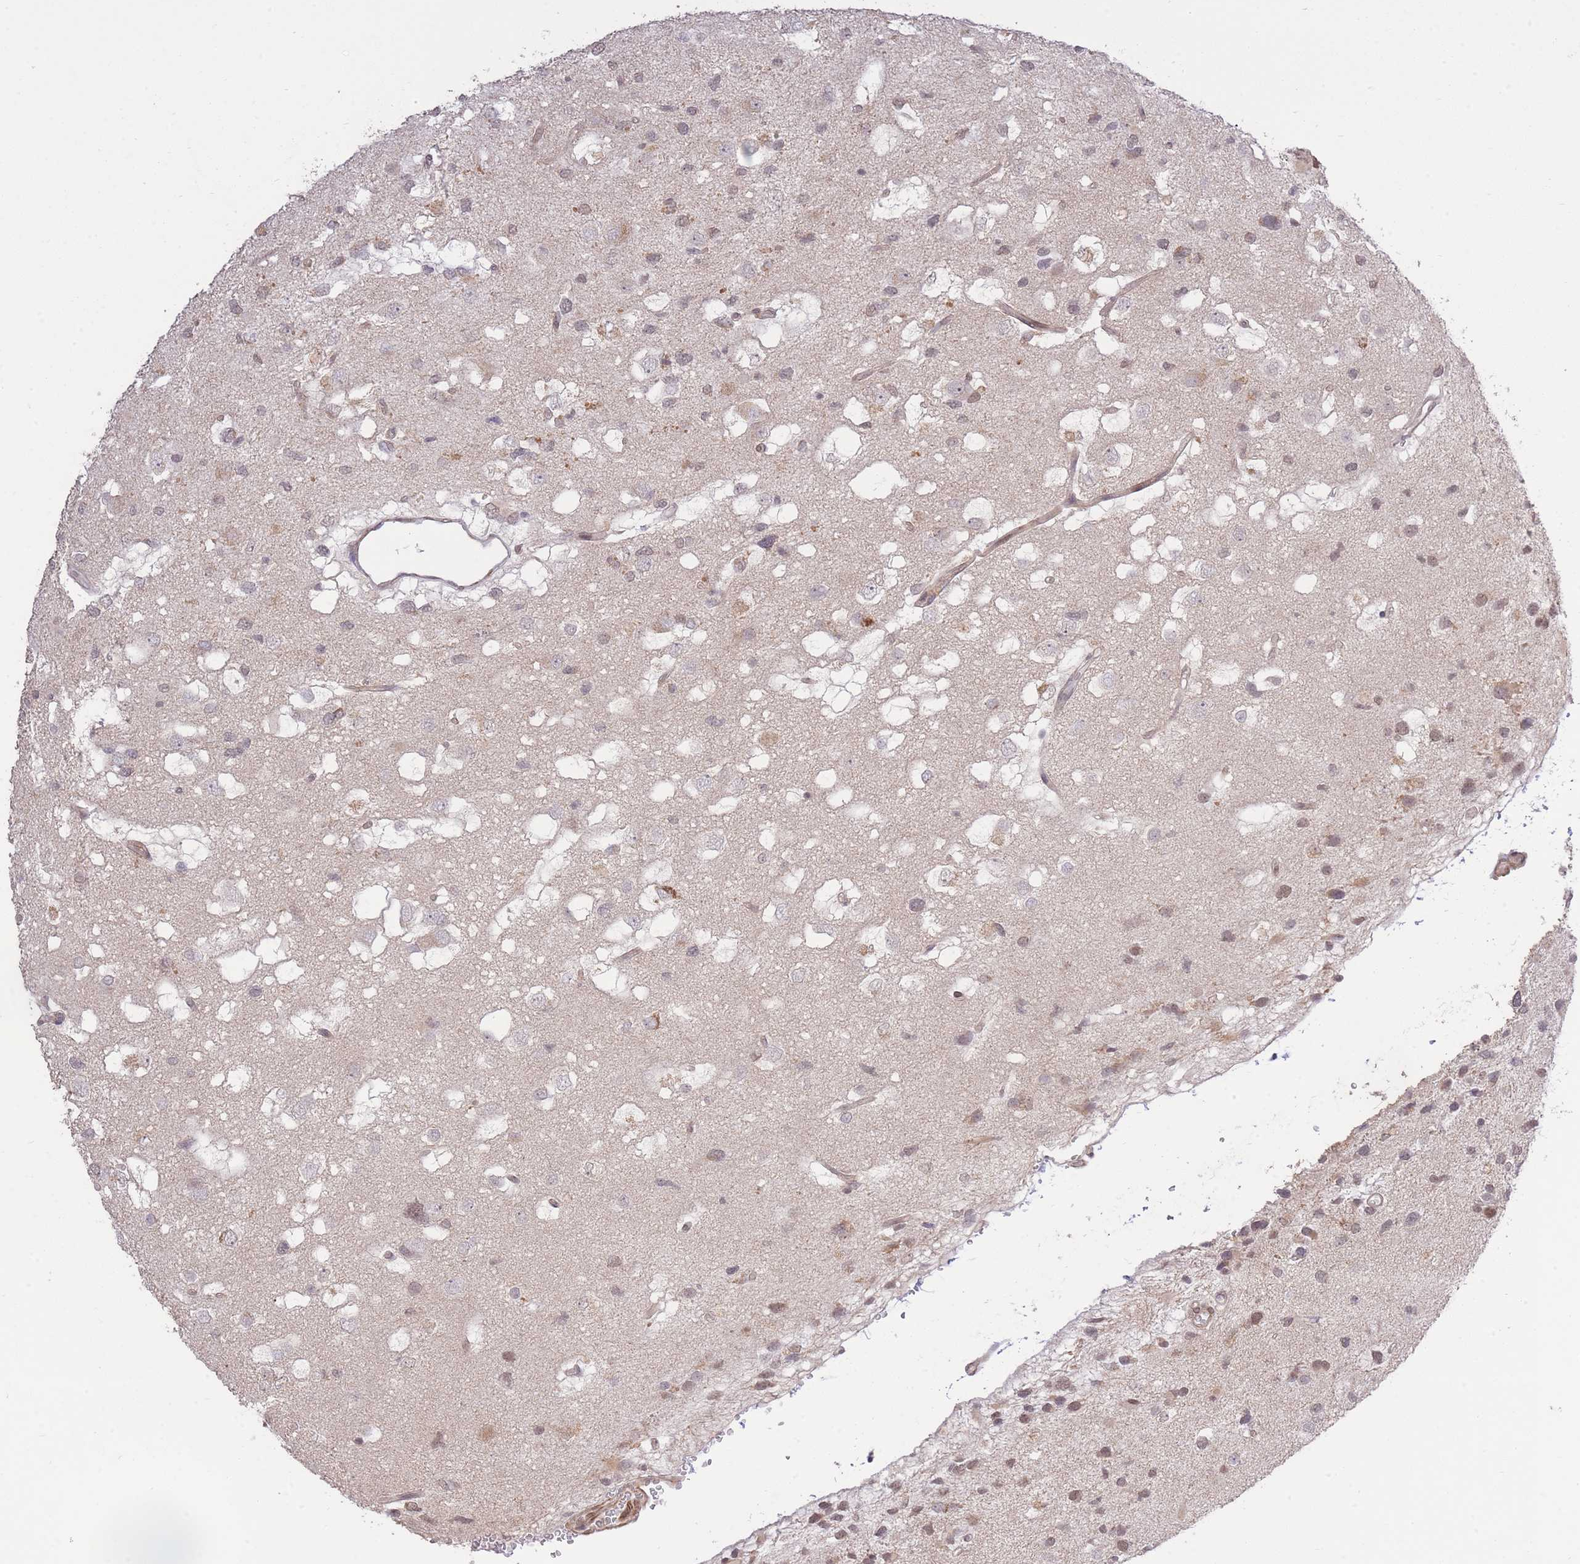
{"staining": {"intensity": "moderate", "quantity": "25%-75%", "location": "cytoplasmic/membranous,nuclear"}, "tissue": "glioma", "cell_type": "Tumor cells", "image_type": "cancer", "snomed": [{"axis": "morphology", "description": "Glioma, malignant, High grade"}, {"axis": "topography", "description": "Brain"}], "caption": "Immunohistochemistry (IHC) image of human glioma stained for a protein (brown), which reveals medium levels of moderate cytoplasmic/membranous and nuclear positivity in about 25%-75% of tumor cells.", "gene": "ELOA2", "patient": {"sex": "male", "age": 53}}